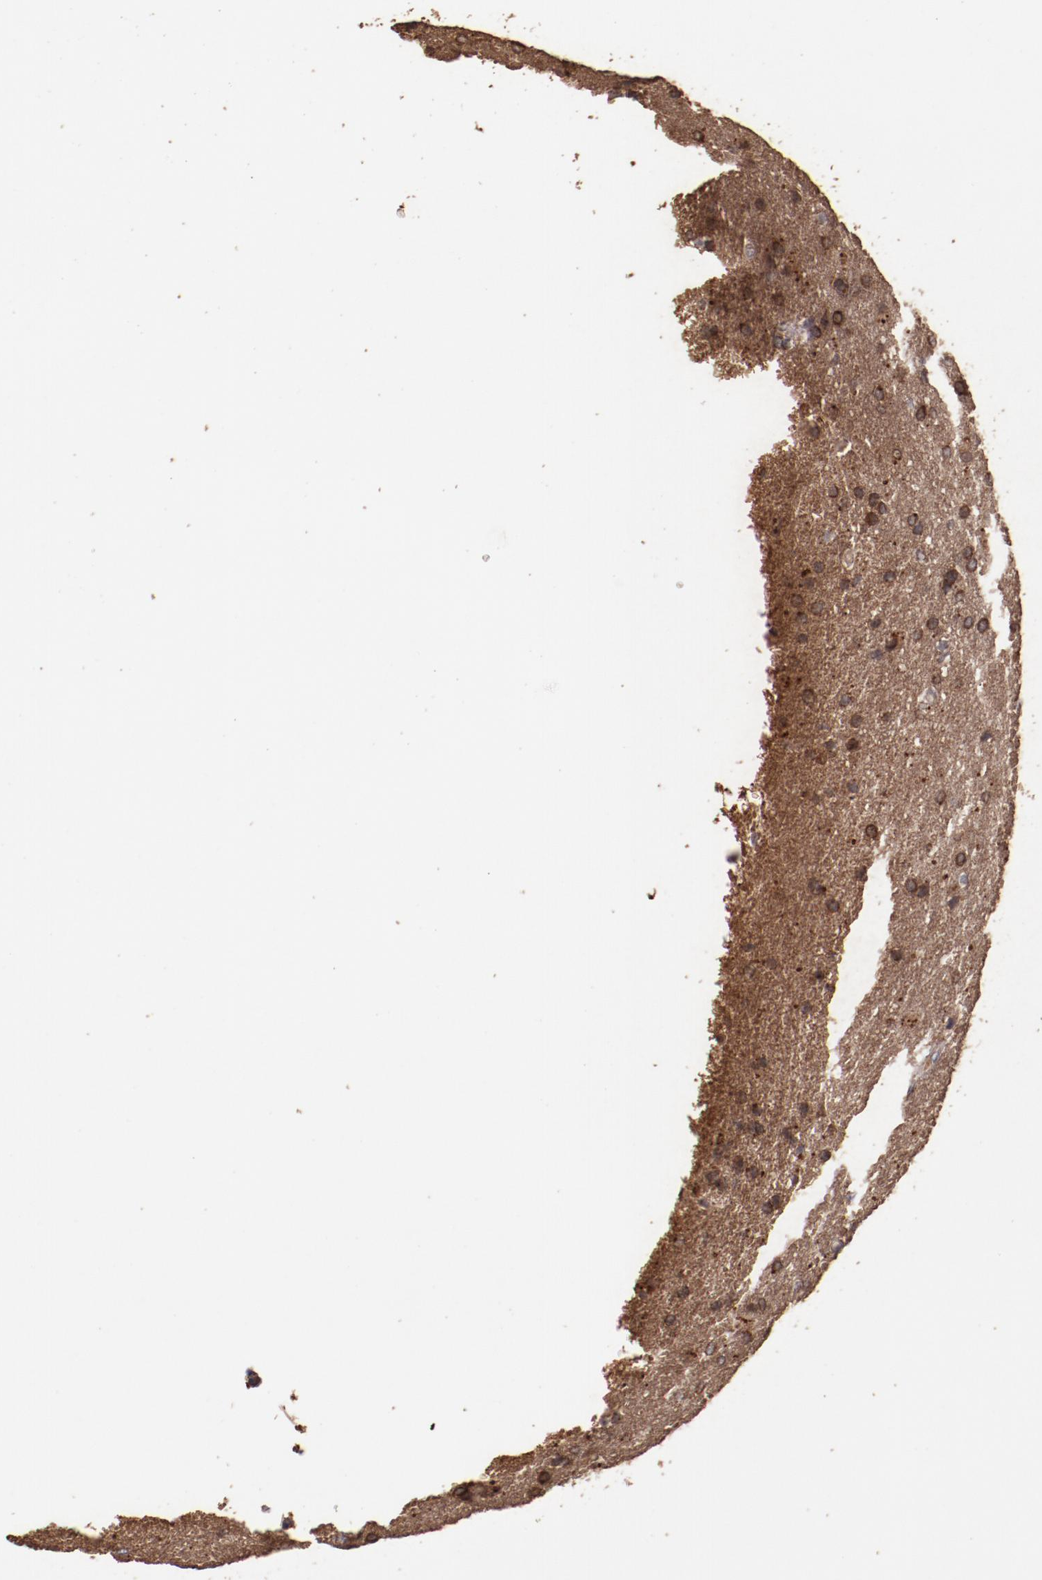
{"staining": {"intensity": "moderate", "quantity": ">75%", "location": "cytoplasmic/membranous"}, "tissue": "glioma", "cell_type": "Tumor cells", "image_type": "cancer", "snomed": [{"axis": "morphology", "description": "Glioma, malignant, Low grade"}, {"axis": "topography", "description": "Brain"}], "caption": "The micrograph displays immunohistochemical staining of glioma. There is moderate cytoplasmic/membranous expression is seen in about >75% of tumor cells. (DAB (3,3'-diaminobenzidine) IHC with brightfield microscopy, high magnification).", "gene": "SRRD", "patient": {"sex": "female", "age": 32}}